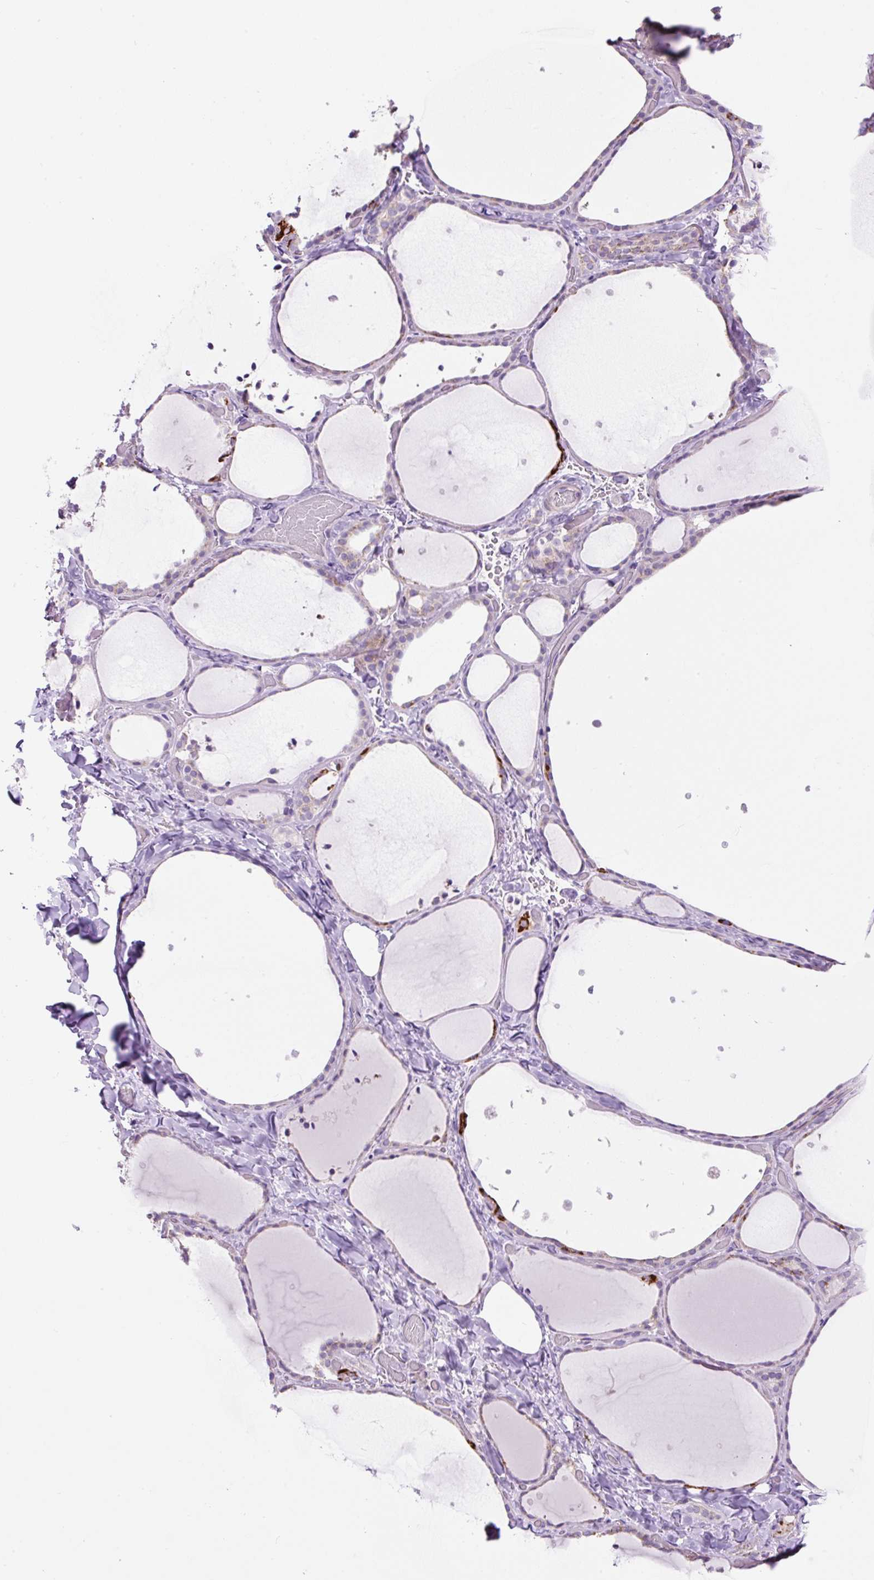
{"staining": {"intensity": "moderate", "quantity": "25%-75%", "location": "cytoplasmic/membranous"}, "tissue": "thyroid gland", "cell_type": "Glandular cells", "image_type": "normal", "snomed": [{"axis": "morphology", "description": "Normal tissue, NOS"}, {"axis": "topography", "description": "Thyroid gland"}], "caption": "An immunohistochemistry (IHC) histopathology image of benign tissue is shown. Protein staining in brown highlights moderate cytoplasmic/membranous positivity in thyroid gland within glandular cells. The staining is performed using DAB brown chromogen to label protein expression. The nuclei are counter-stained blue using hematoxylin.", "gene": "OGDHL", "patient": {"sex": "female", "age": 36}}